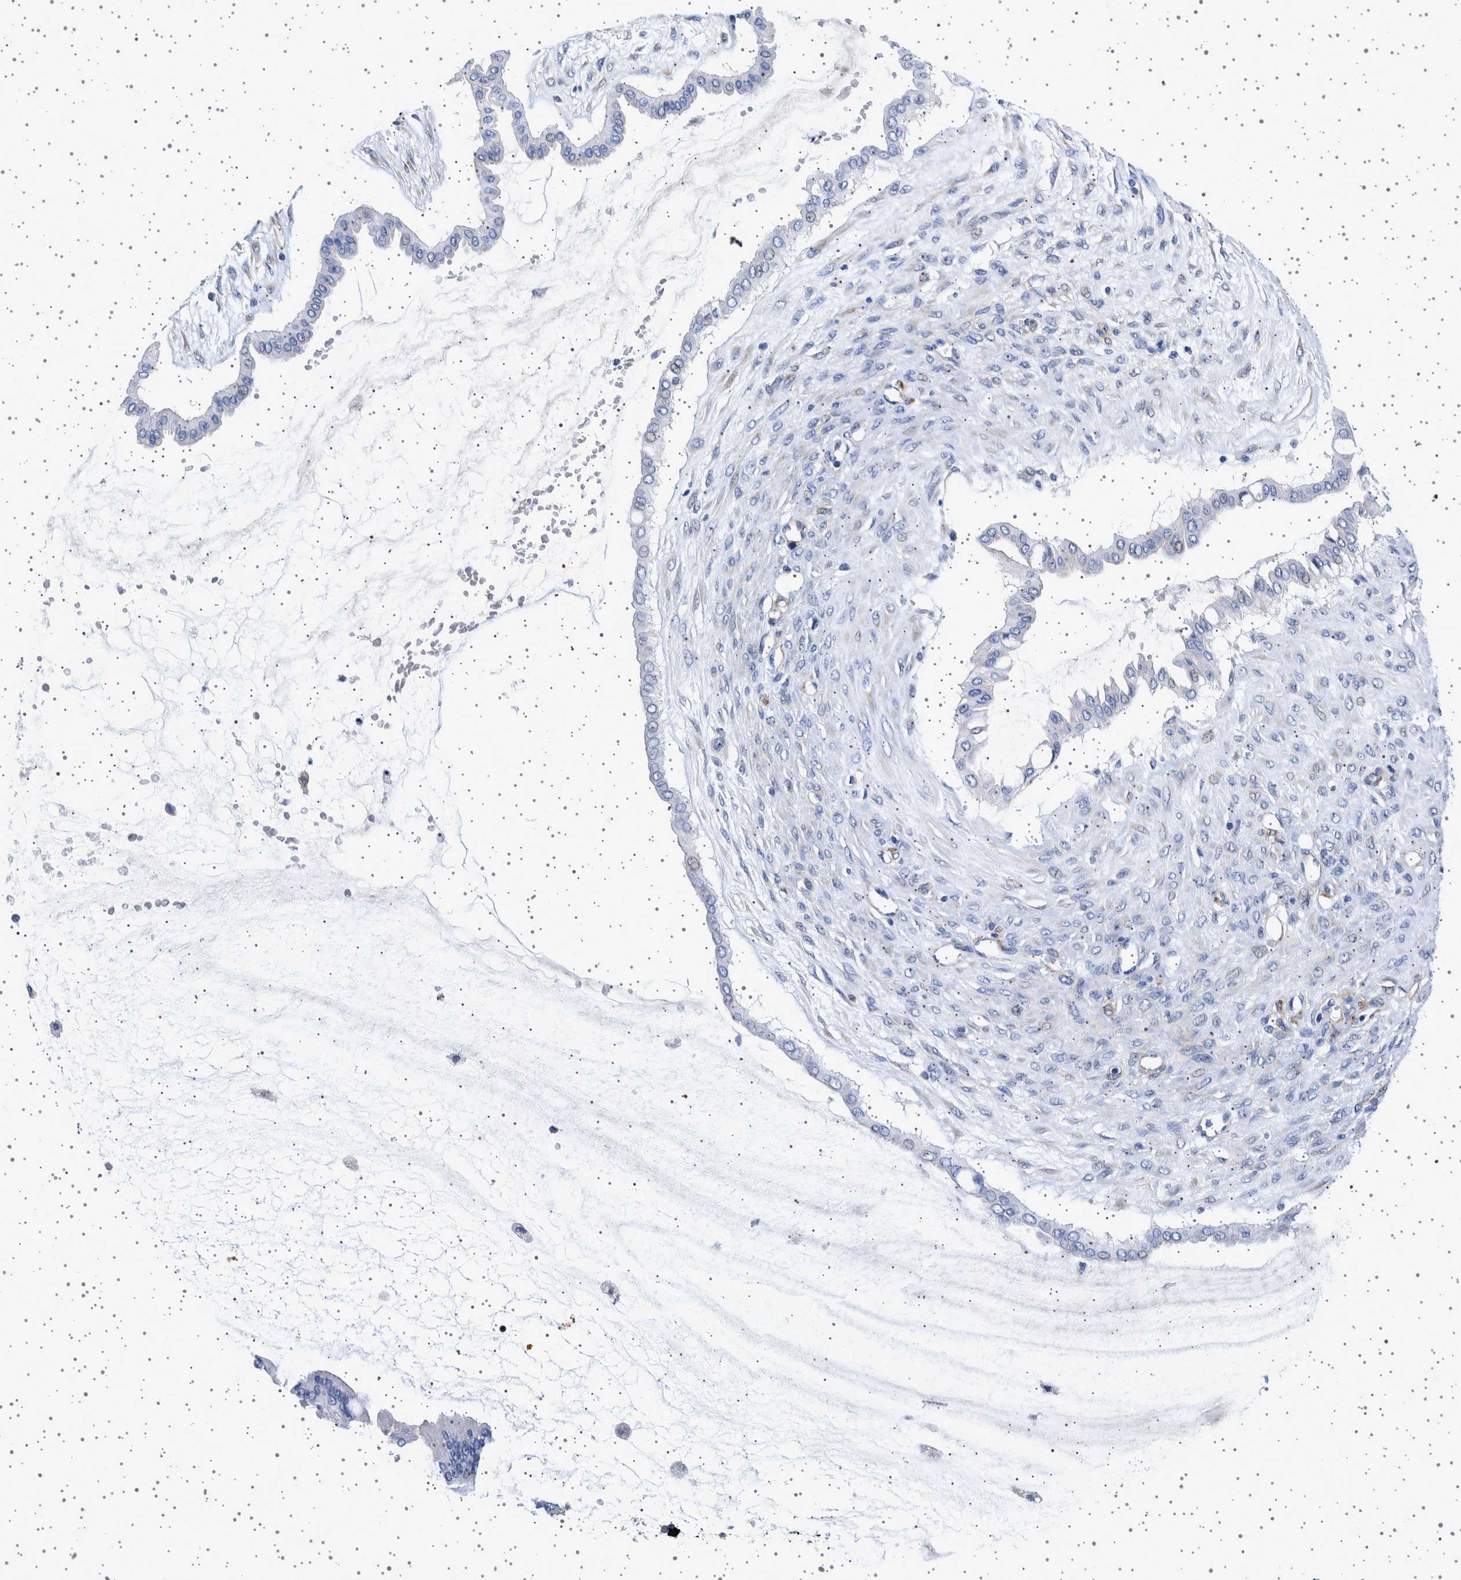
{"staining": {"intensity": "negative", "quantity": "none", "location": "none"}, "tissue": "ovarian cancer", "cell_type": "Tumor cells", "image_type": "cancer", "snomed": [{"axis": "morphology", "description": "Cystadenocarcinoma, mucinous, NOS"}, {"axis": "topography", "description": "Ovary"}], "caption": "Tumor cells are negative for protein expression in human ovarian cancer.", "gene": "SEPTIN4", "patient": {"sex": "female", "age": 73}}